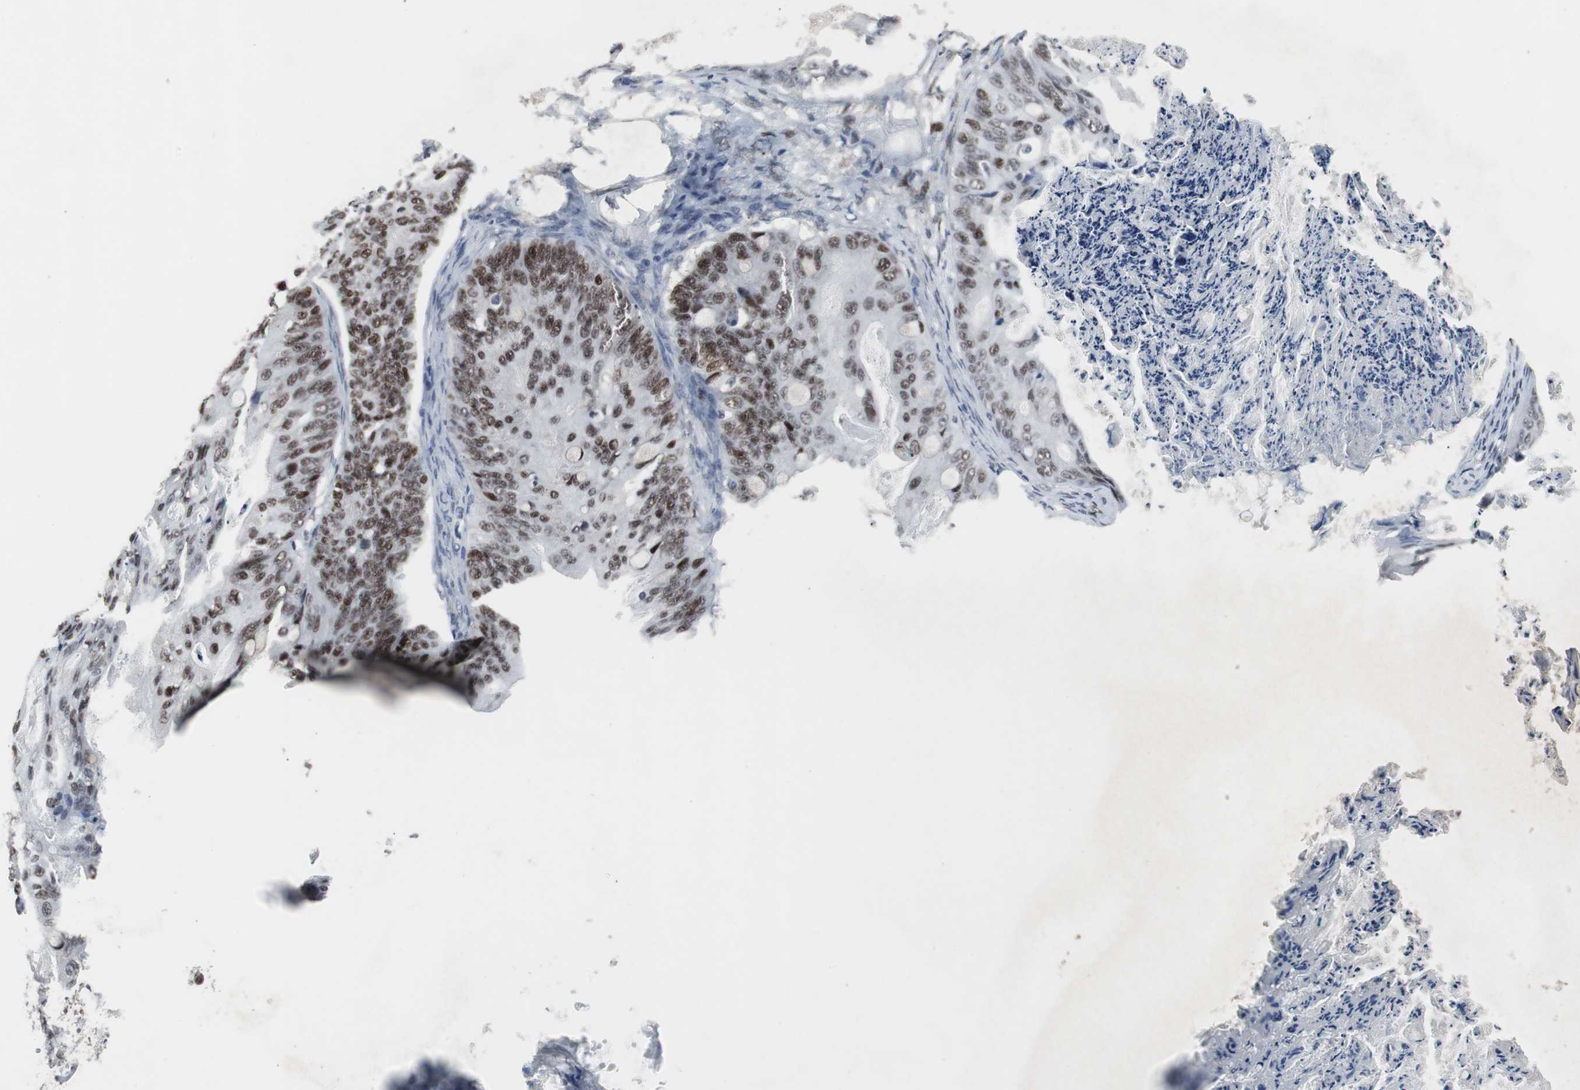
{"staining": {"intensity": "moderate", "quantity": ">75%", "location": "nuclear"}, "tissue": "ovarian cancer", "cell_type": "Tumor cells", "image_type": "cancer", "snomed": [{"axis": "morphology", "description": "Cystadenocarcinoma, mucinous, NOS"}, {"axis": "topography", "description": "Ovary"}], "caption": "Brown immunohistochemical staining in ovarian cancer shows moderate nuclear expression in approximately >75% of tumor cells.", "gene": "FOXP4", "patient": {"sex": "female", "age": 36}}